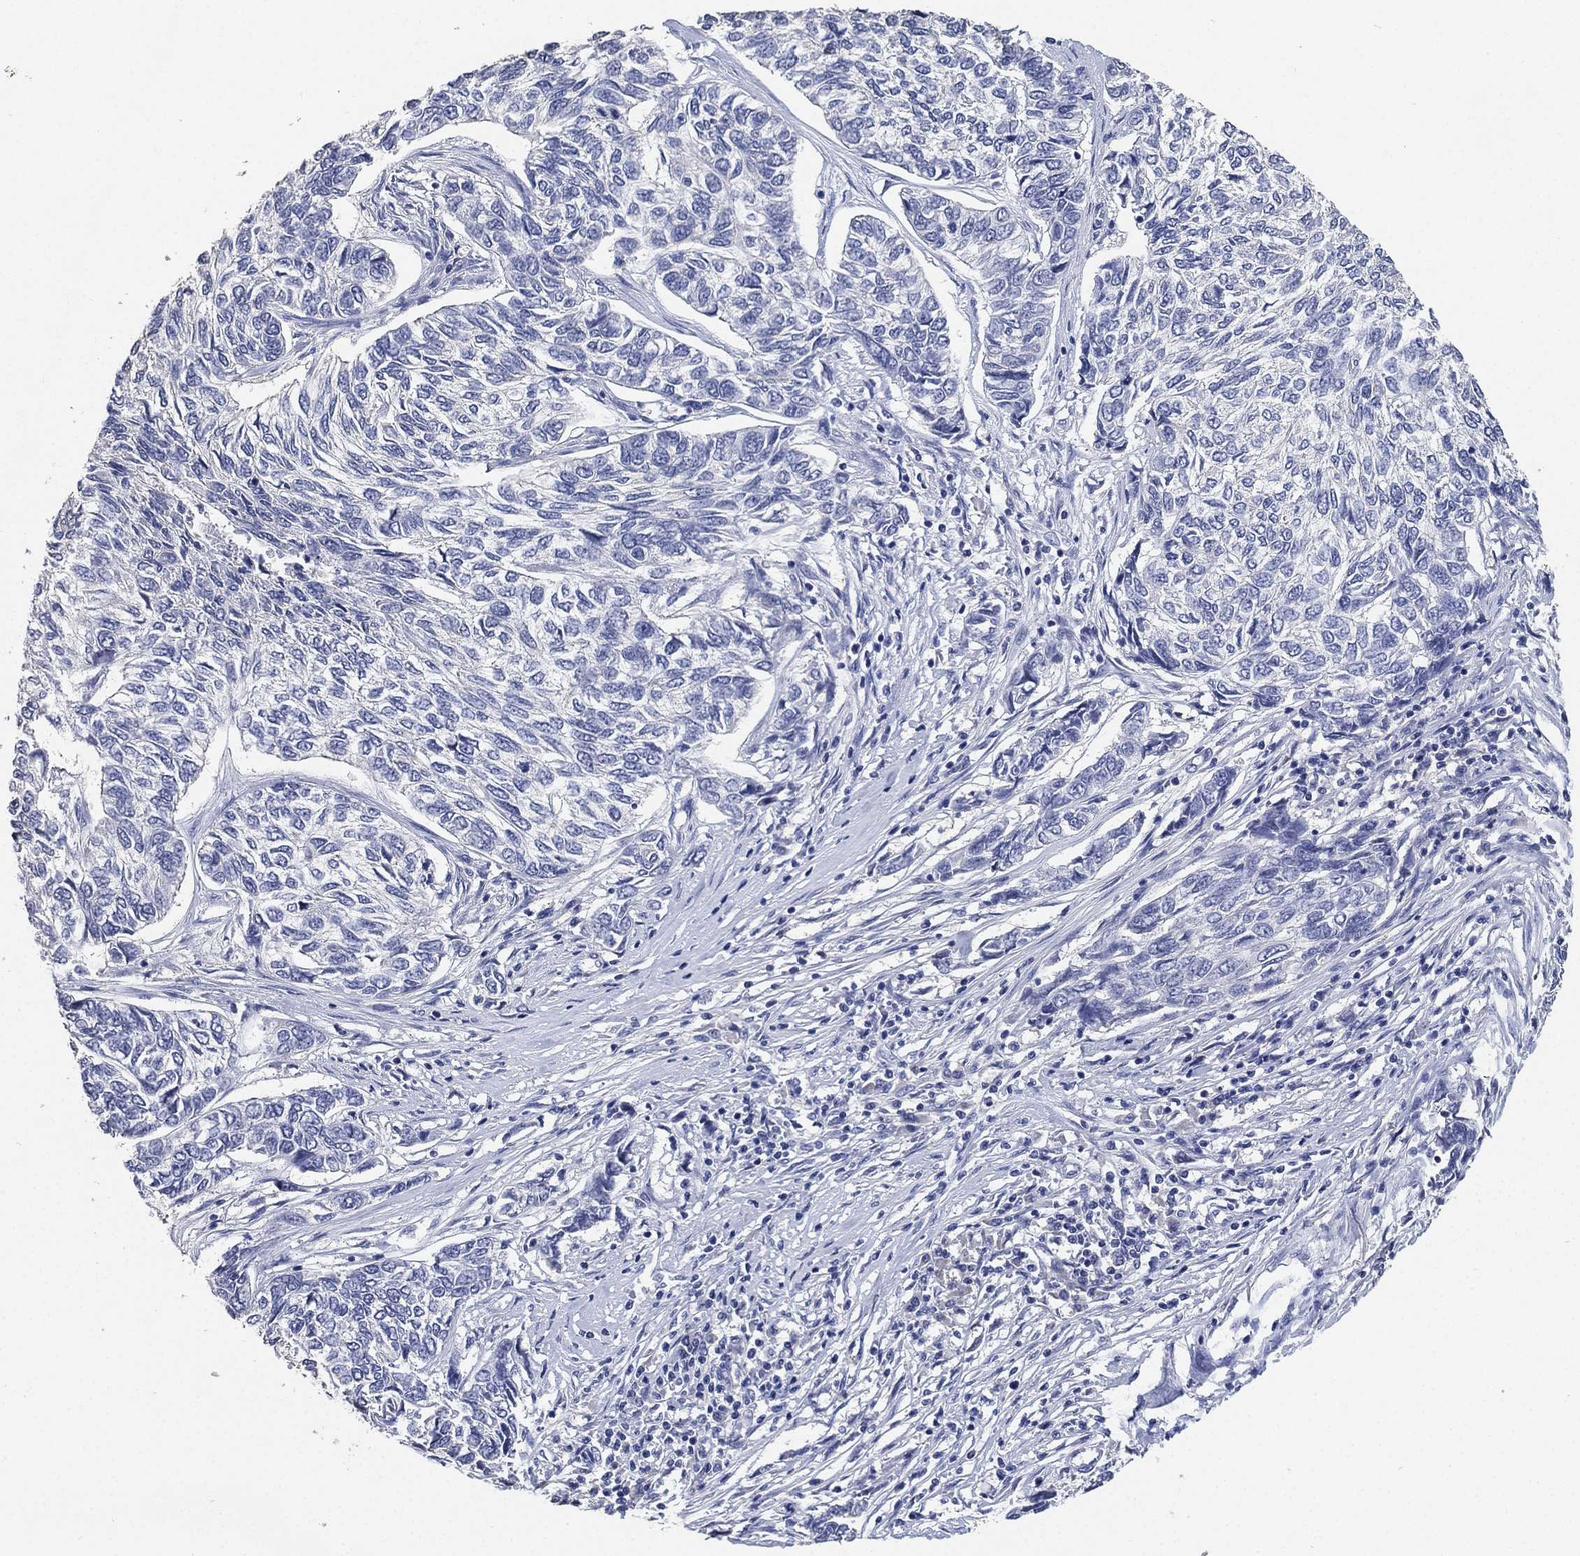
{"staining": {"intensity": "negative", "quantity": "none", "location": "none"}, "tissue": "skin cancer", "cell_type": "Tumor cells", "image_type": "cancer", "snomed": [{"axis": "morphology", "description": "Basal cell carcinoma"}, {"axis": "topography", "description": "Skin"}], "caption": "The histopathology image reveals no staining of tumor cells in skin cancer.", "gene": "IYD", "patient": {"sex": "female", "age": 65}}